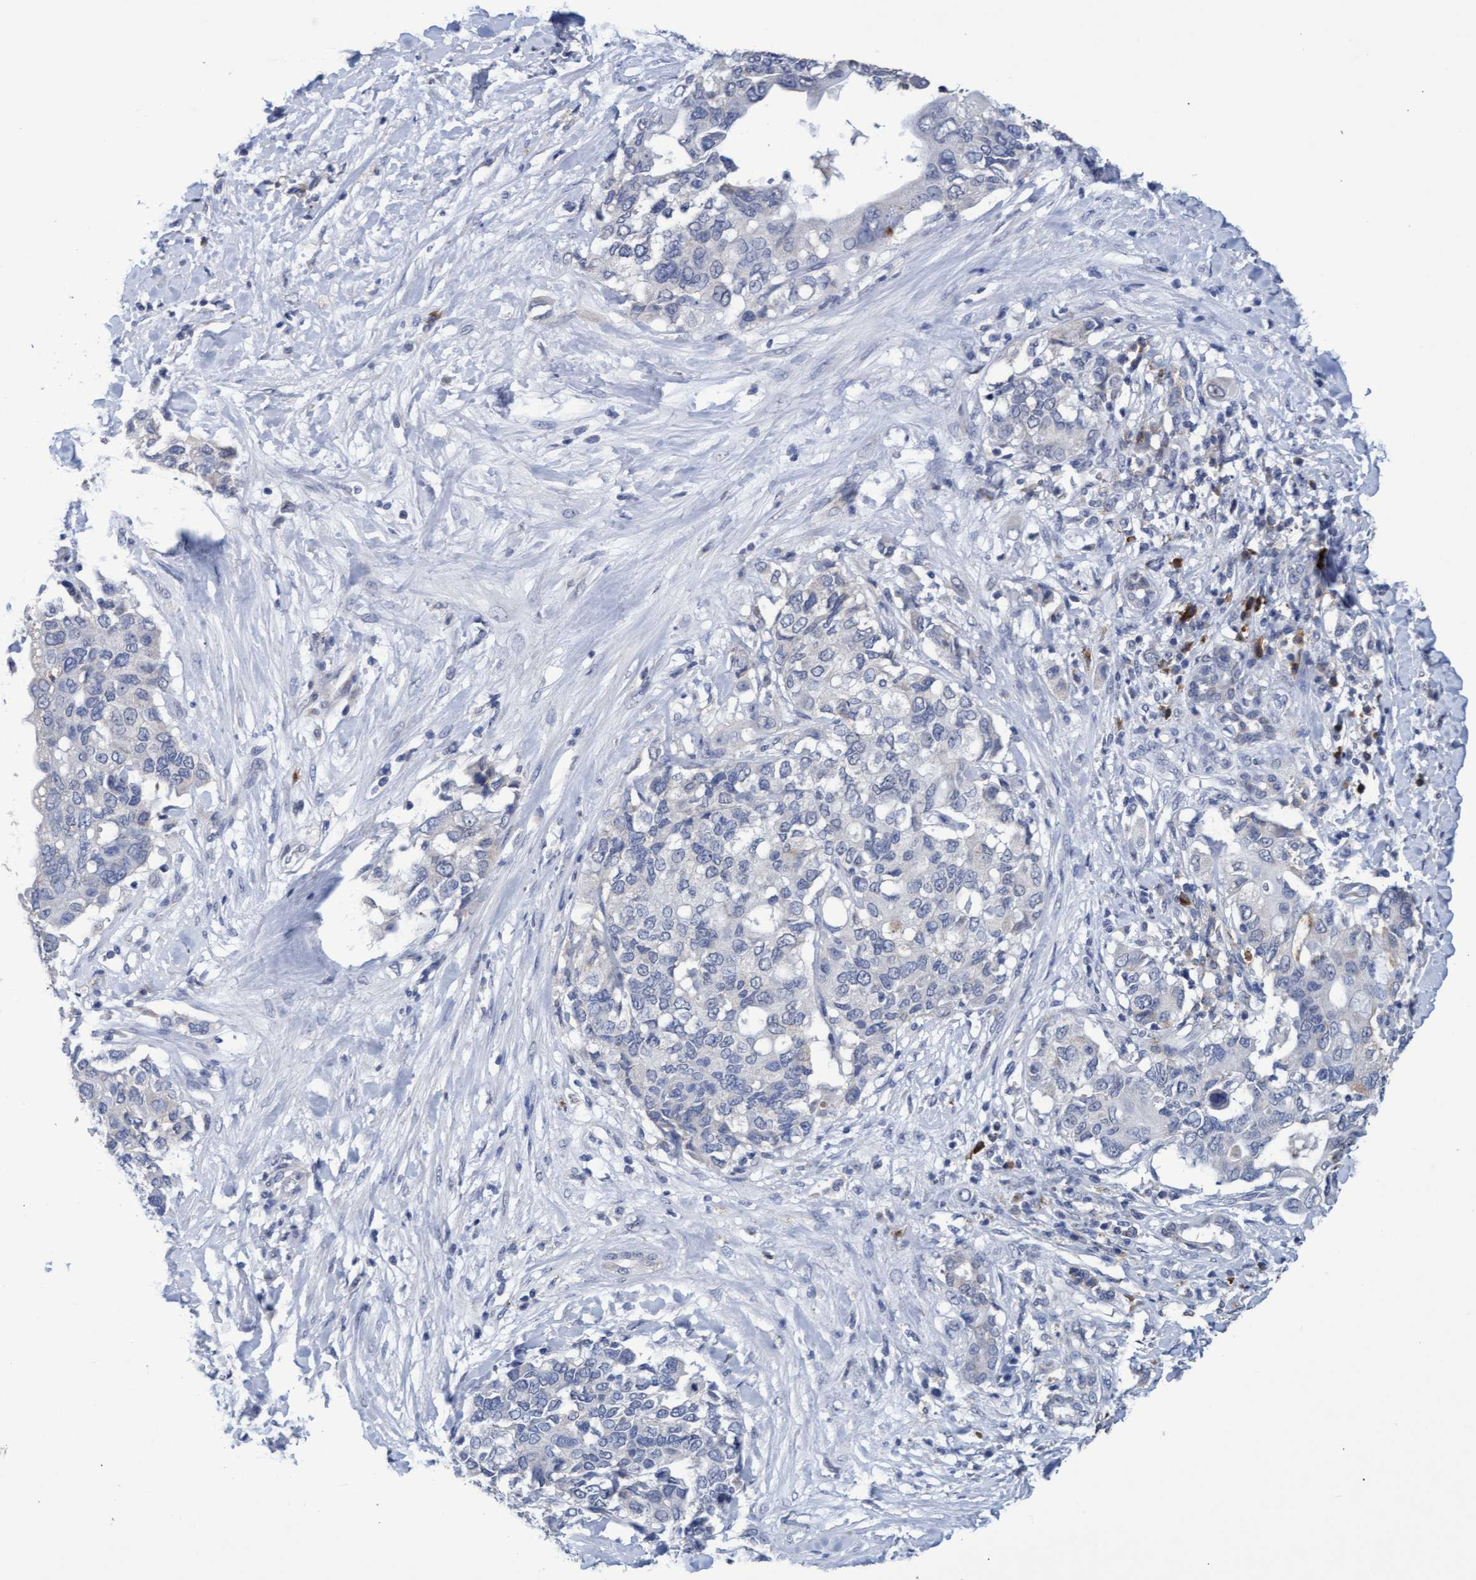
{"staining": {"intensity": "negative", "quantity": "none", "location": "none"}, "tissue": "pancreatic cancer", "cell_type": "Tumor cells", "image_type": "cancer", "snomed": [{"axis": "morphology", "description": "Adenocarcinoma, NOS"}, {"axis": "topography", "description": "Pancreas"}], "caption": "DAB (3,3'-diaminobenzidine) immunohistochemical staining of human pancreatic cancer shows no significant expression in tumor cells.", "gene": "GPR39", "patient": {"sex": "female", "age": 56}}